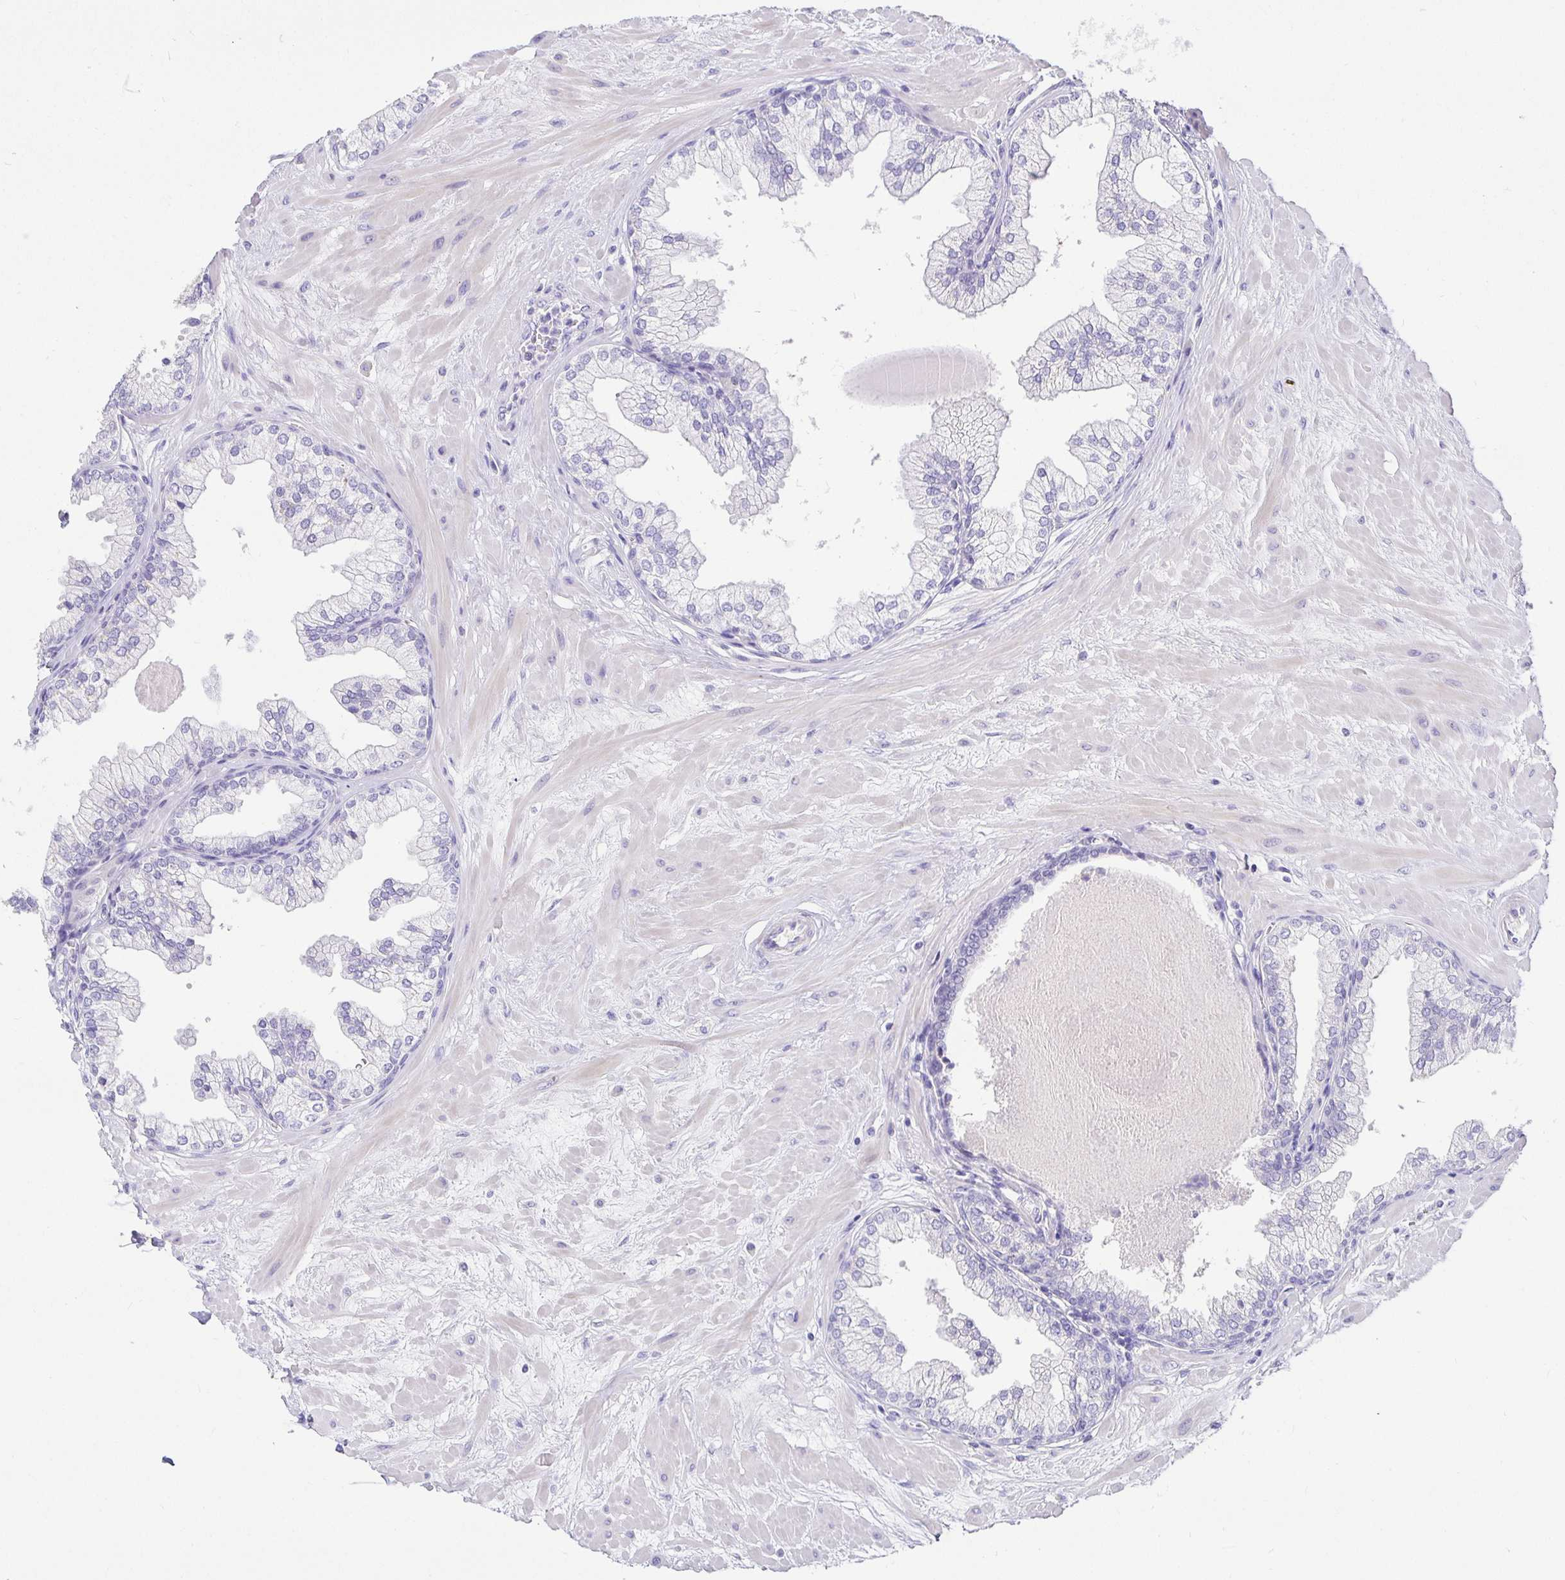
{"staining": {"intensity": "negative", "quantity": "none", "location": "none"}, "tissue": "prostate", "cell_type": "Glandular cells", "image_type": "normal", "snomed": [{"axis": "morphology", "description": "Normal tissue, NOS"}, {"axis": "topography", "description": "Prostate"}, {"axis": "topography", "description": "Peripheral nerve tissue"}], "caption": "High power microscopy photomicrograph of an immunohistochemistry (IHC) photomicrograph of normal prostate, revealing no significant positivity in glandular cells. (DAB (3,3'-diaminobenzidine) IHC with hematoxylin counter stain).", "gene": "TPTE", "patient": {"sex": "male", "age": 61}}